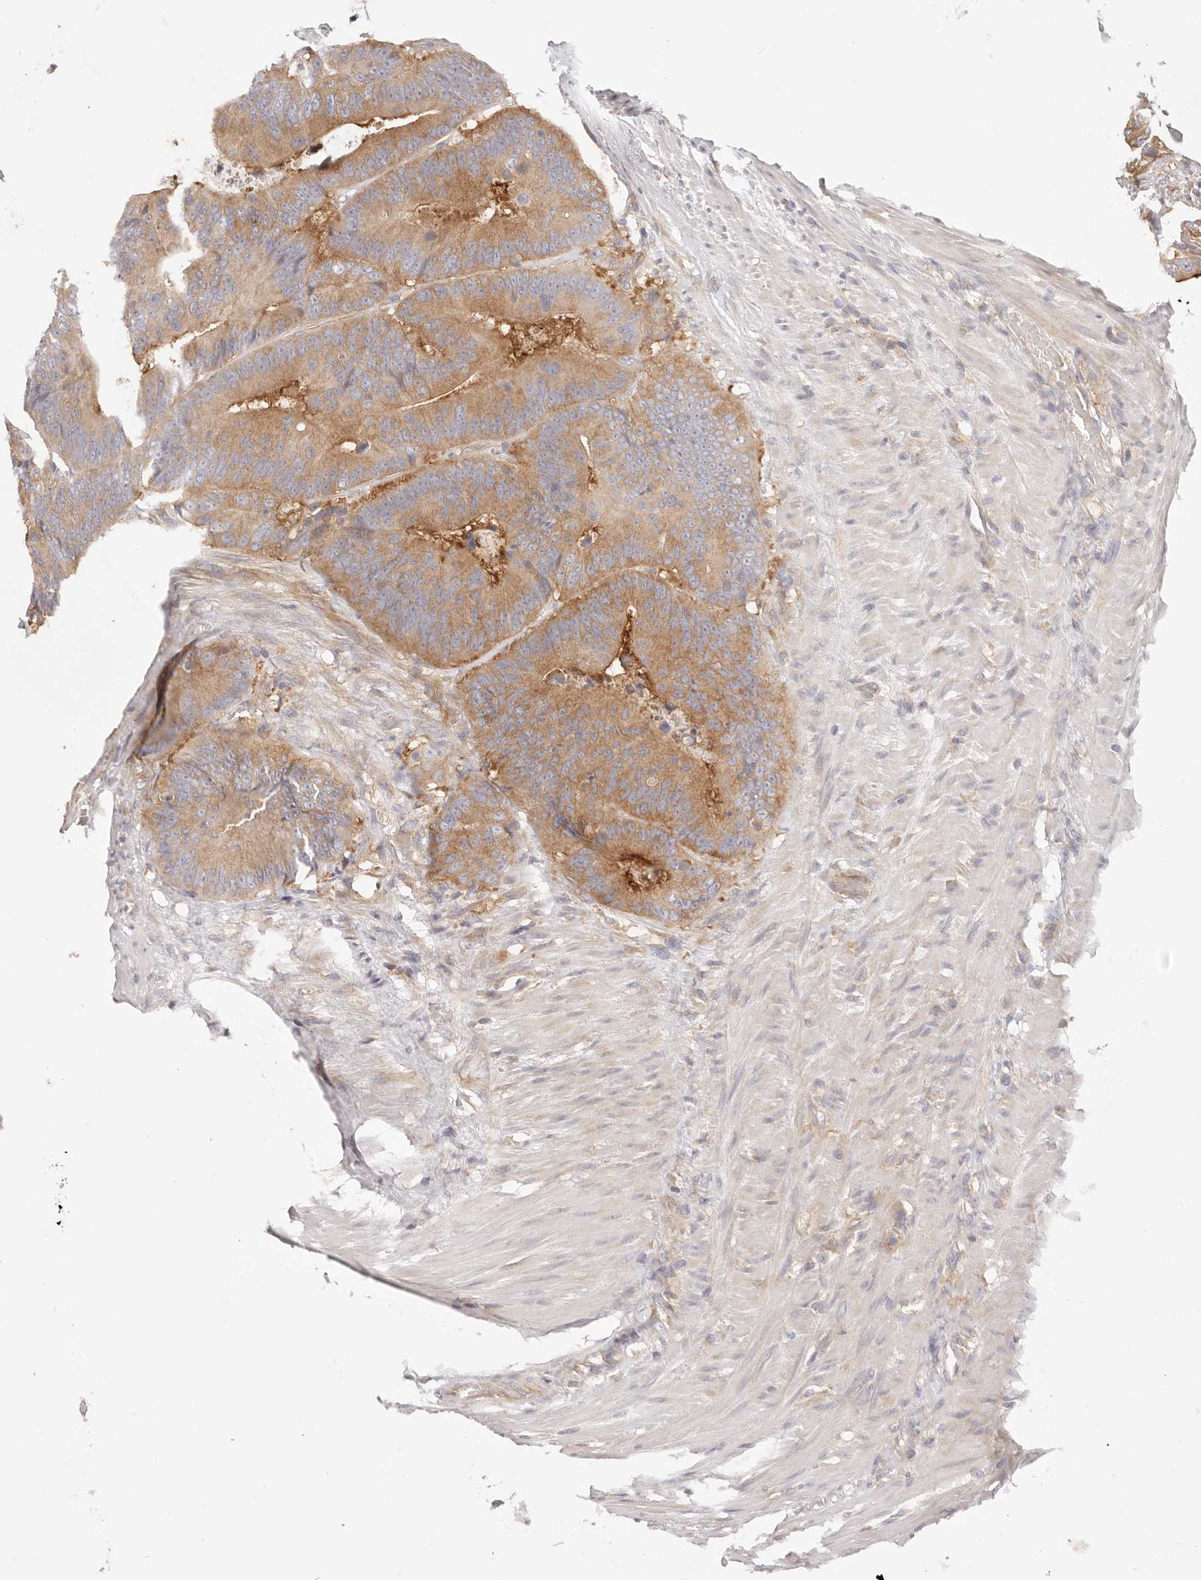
{"staining": {"intensity": "moderate", "quantity": ">75%", "location": "cytoplasmic/membranous"}, "tissue": "colorectal cancer", "cell_type": "Tumor cells", "image_type": "cancer", "snomed": [{"axis": "morphology", "description": "Adenocarcinoma, NOS"}, {"axis": "topography", "description": "Colon"}], "caption": "Colorectal adenocarcinoma stained with a brown dye shows moderate cytoplasmic/membranous positive staining in about >75% of tumor cells.", "gene": "KCMF1", "patient": {"sex": "male", "age": 83}}